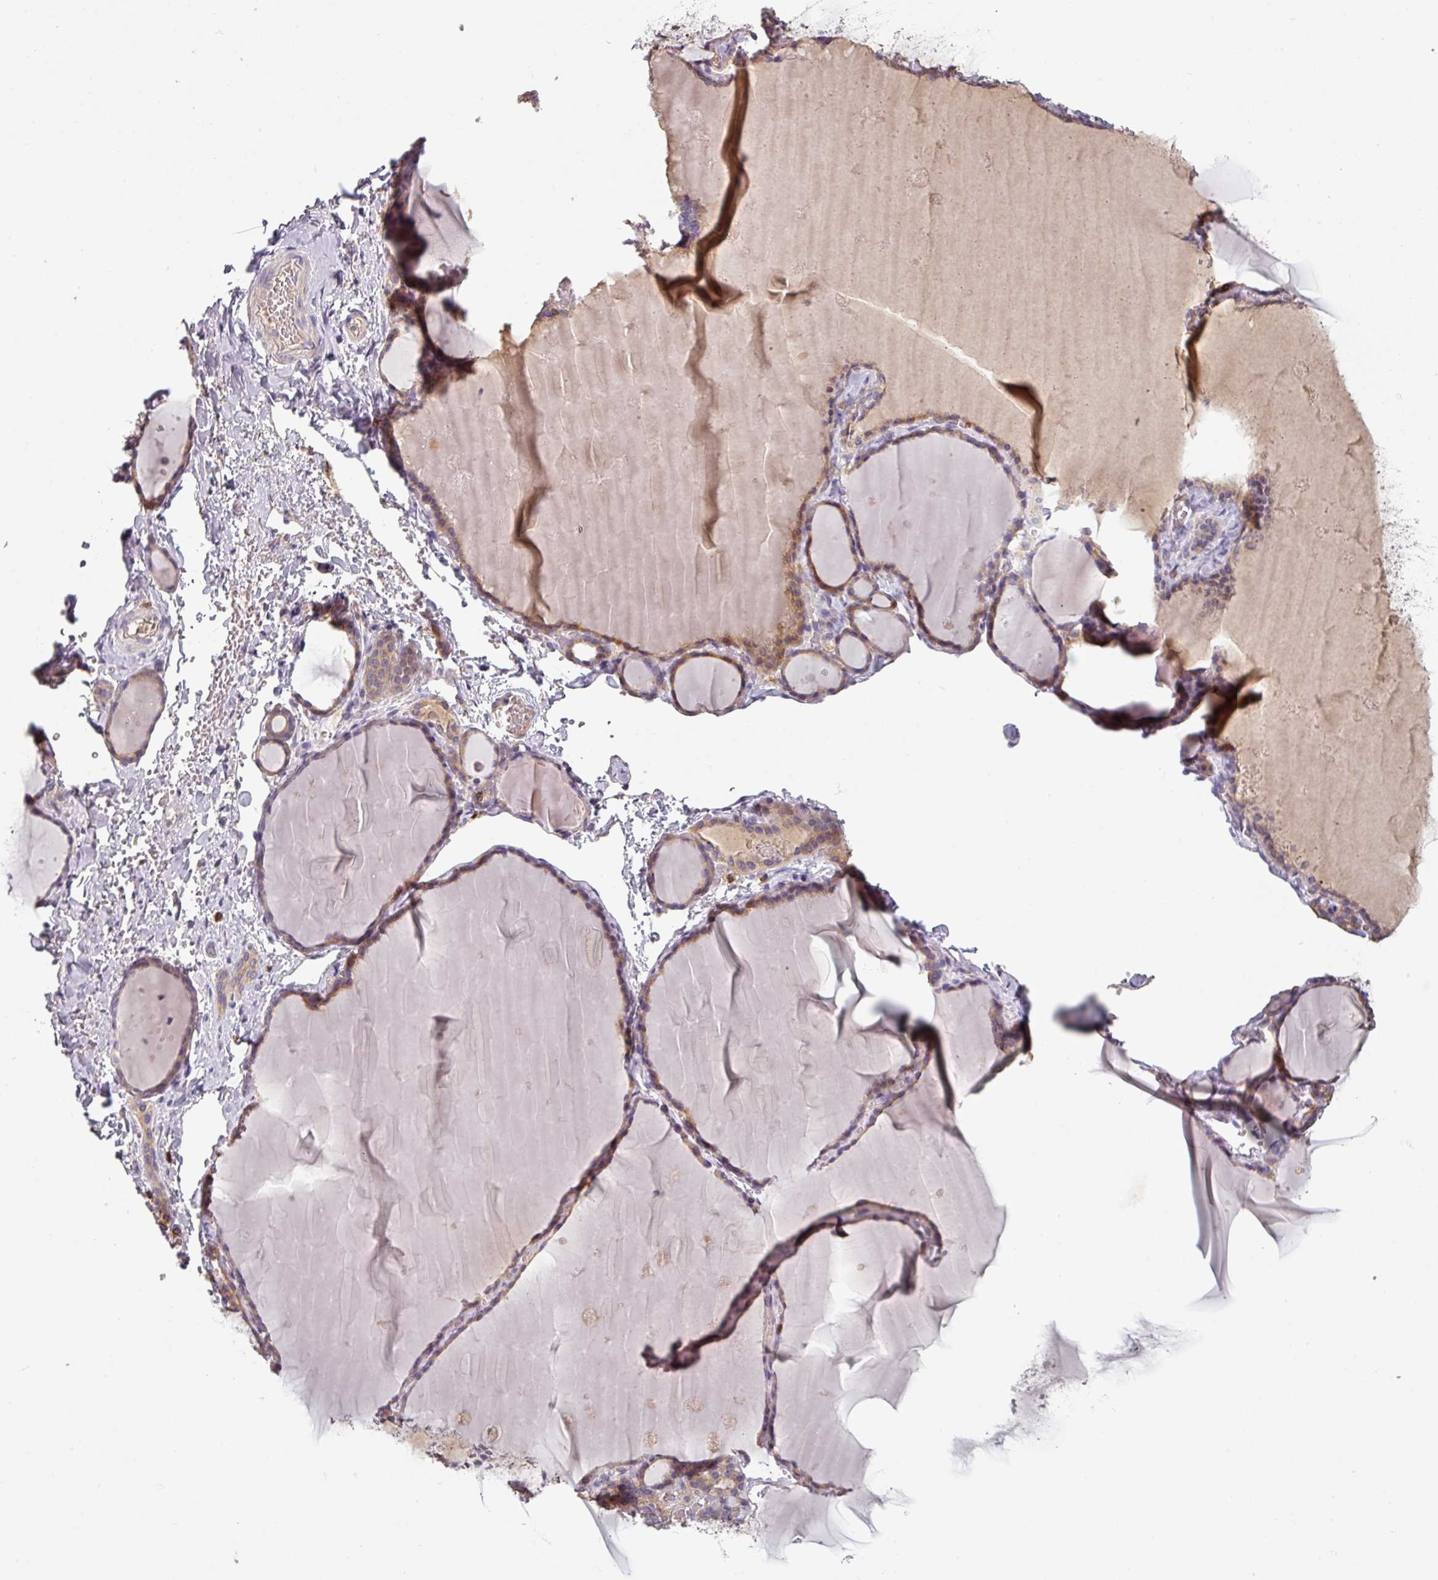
{"staining": {"intensity": "moderate", "quantity": "25%-75%", "location": "cytoplasmic/membranous"}, "tissue": "thyroid gland", "cell_type": "Glandular cells", "image_type": "normal", "snomed": [{"axis": "morphology", "description": "Normal tissue, NOS"}, {"axis": "topography", "description": "Thyroid gland"}], "caption": "Thyroid gland stained with DAB immunohistochemistry reveals medium levels of moderate cytoplasmic/membranous staining in approximately 25%-75% of glandular cells. The protein is shown in brown color, while the nuclei are stained blue.", "gene": "CD3G", "patient": {"sex": "female", "age": 49}}